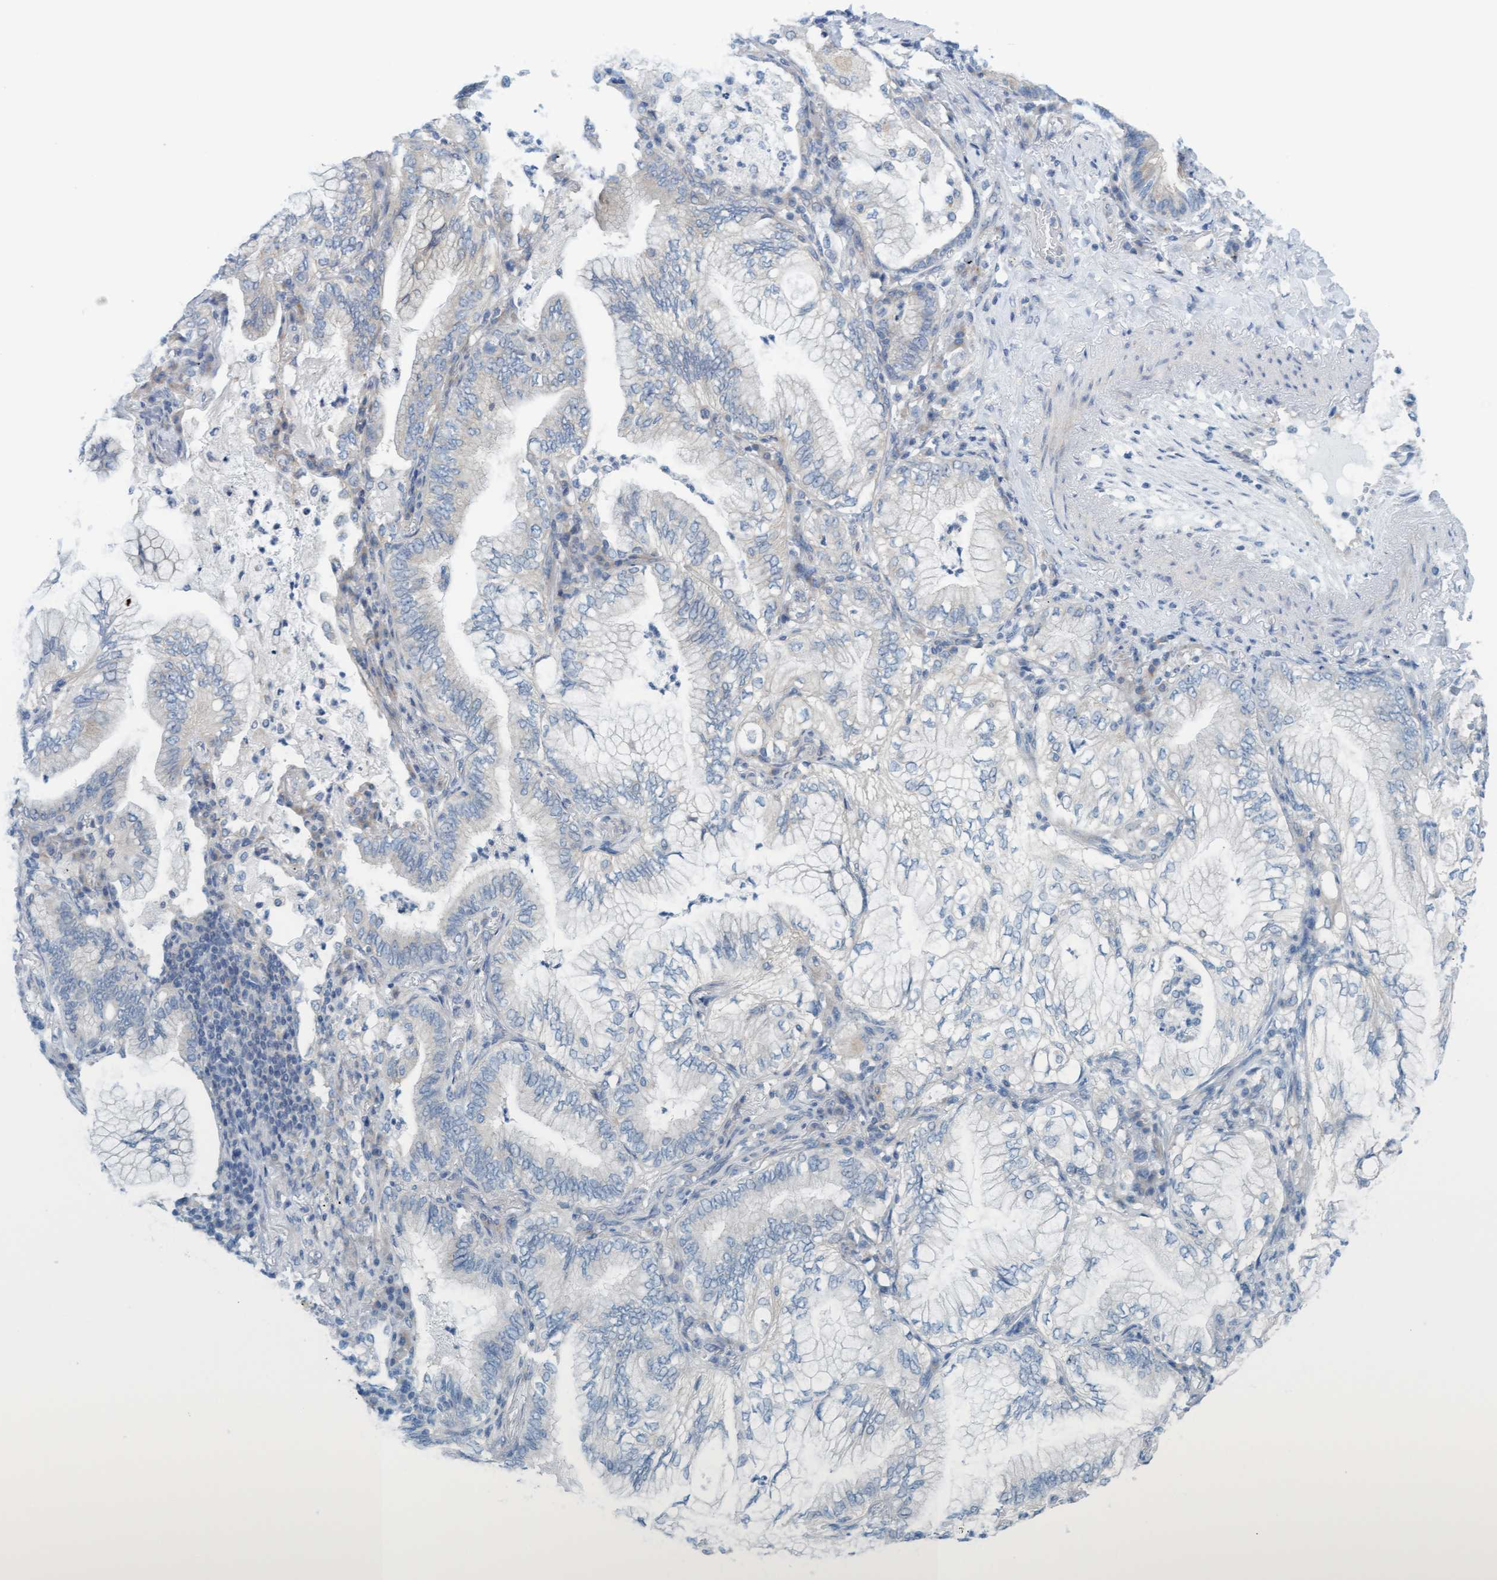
{"staining": {"intensity": "negative", "quantity": "none", "location": "none"}, "tissue": "lung cancer", "cell_type": "Tumor cells", "image_type": "cancer", "snomed": [{"axis": "morphology", "description": "Adenocarcinoma, NOS"}, {"axis": "topography", "description": "Lung"}], "caption": "This image is of lung cancer stained with immunohistochemistry to label a protein in brown with the nuclei are counter-stained blue. There is no positivity in tumor cells.", "gene": "UBAP1", "patient": {"sex": "female", "age": 70}}